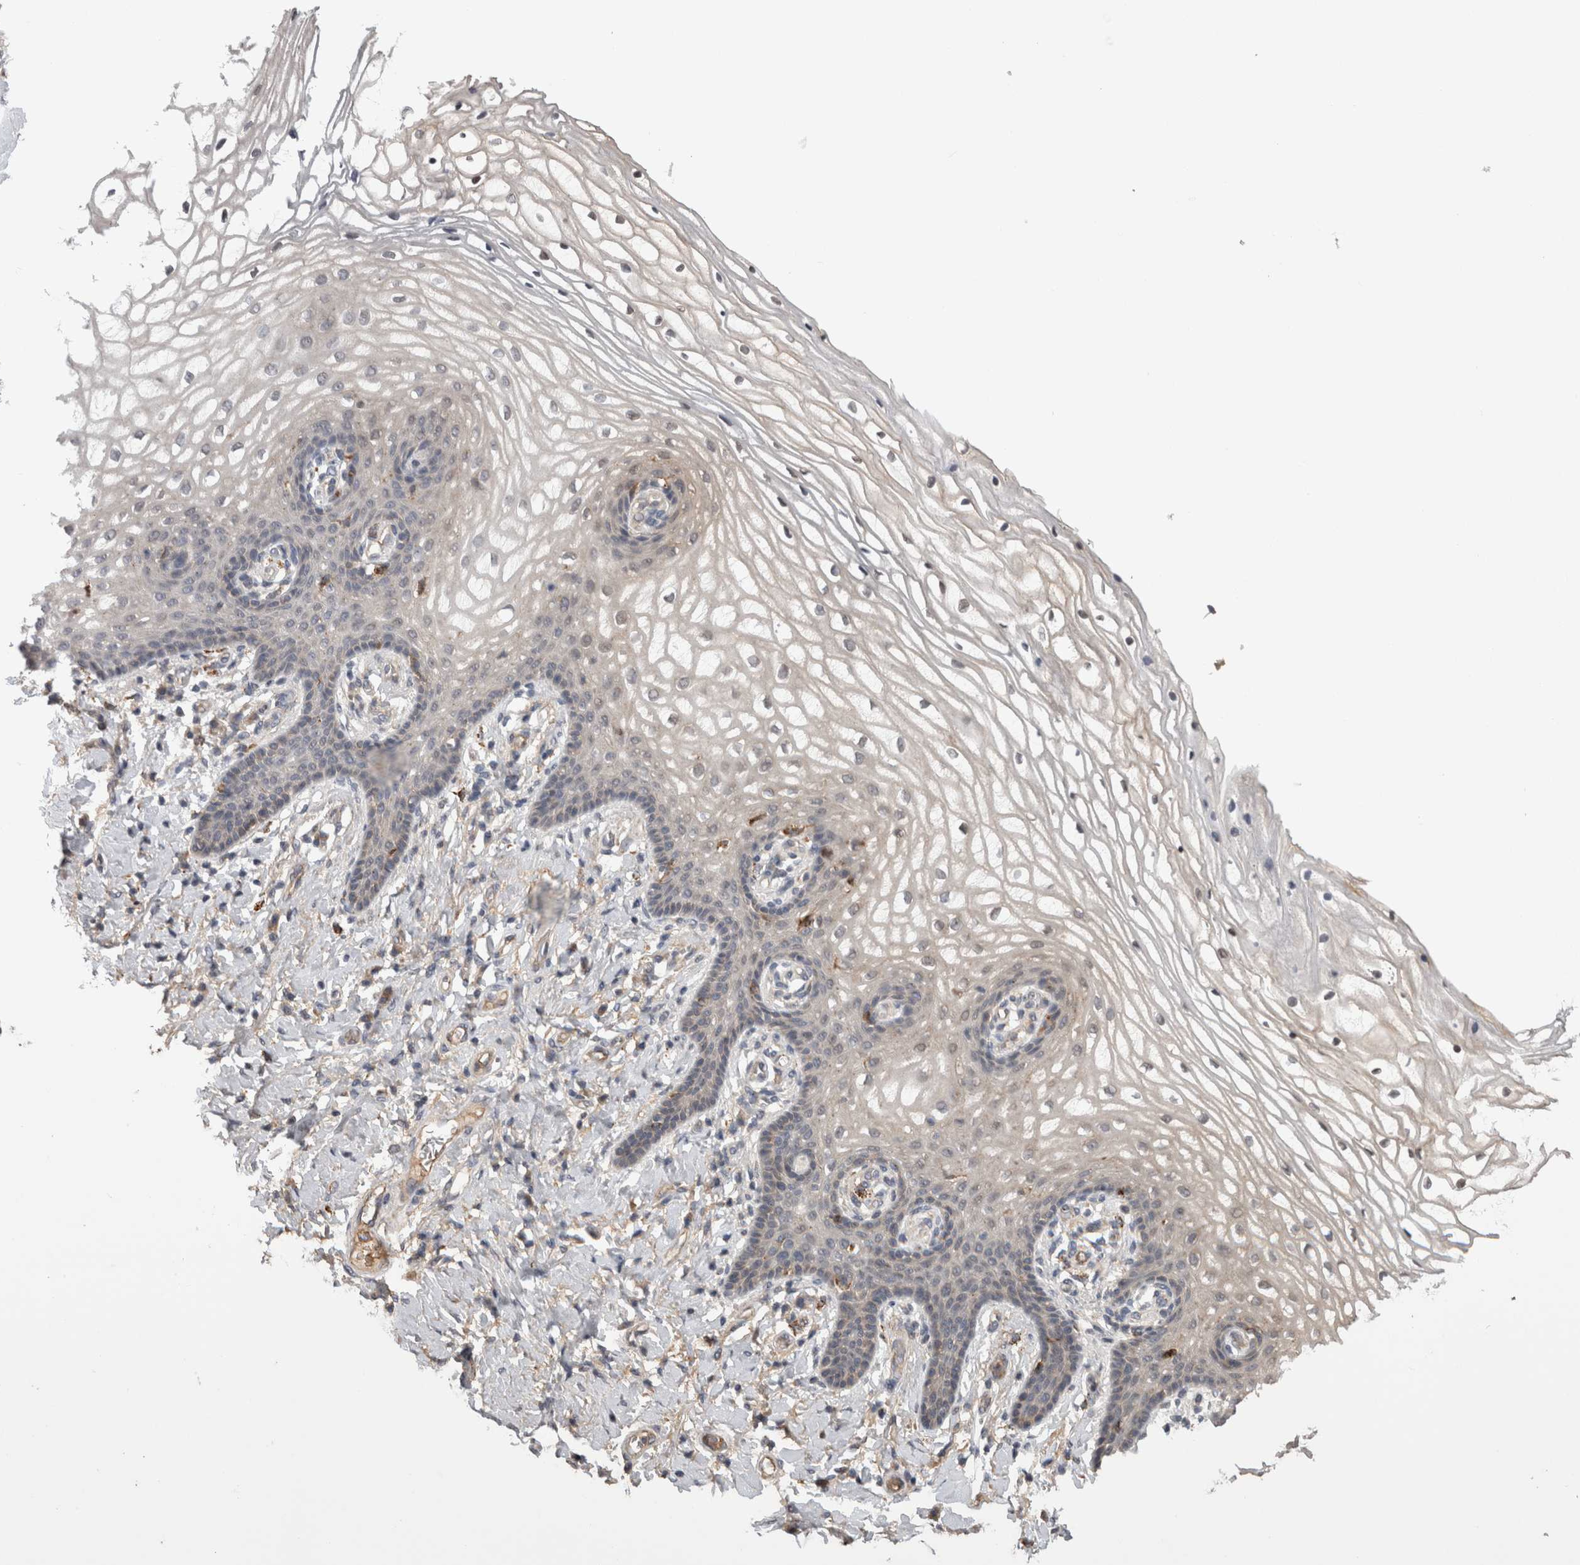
{"staining": {"intensity": "negative", "quantity": "none", "location": "none"}, "tissue": "vagina", "cell_type": "Squamous epithelial cells", "image_type": "normal", "snomed": [{"axis": "morphology", "description": "Normal tissue, NOS"}, {"axis": "topography", "description": "Vagina"}], "caption": "Immunohistochemistry (IHC) image of normal human vagina stained for a protein (brown), which shows no positivity in squamous epithelial cells. Brightfield microscopy of immunohistochemistry (IHC) stained with DAB (brown) and hematoxylin (blue), captured at high magnification.", "gene": "STC1", "patient": {"sex": "female", "age": 60}}